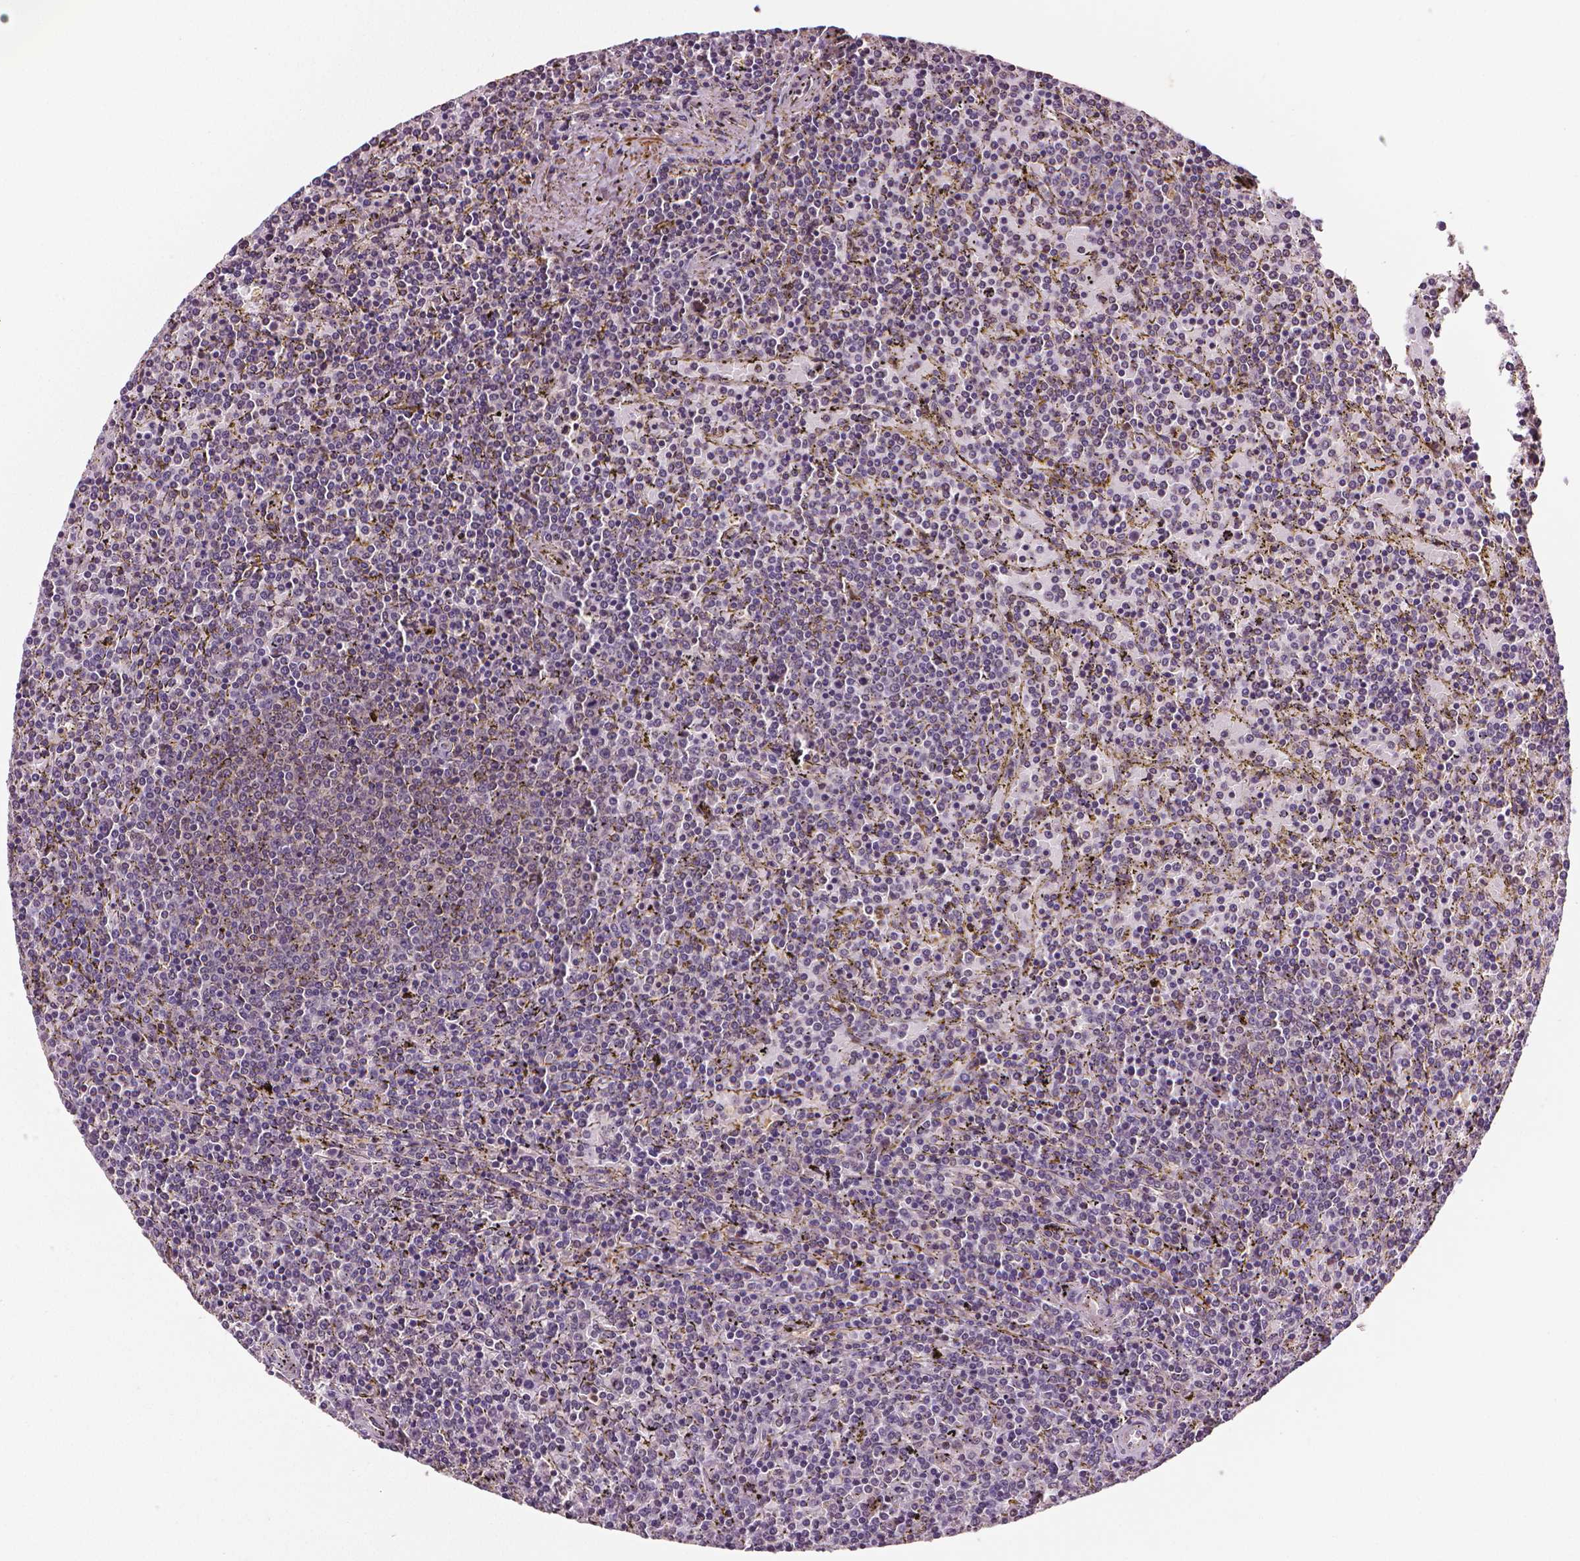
{"staining": {"intensity": "negative", "quantity": "none", "location": "none"}, "tissue": "lymphoma", "cell_type": "Tumor cells", "image_type": "cancer", "snomed": [{"axis": "morphology", "description": "Malignant lymphoma, non-Hodgkin's type, Low grade"}, {"axis": "topography", "description": "Spleen"}], "caption": "An image of human lymphoma is negative for staining in tumor cells.", "gene": "STAT3", "patient": {"sex": "female", "age": 77}}